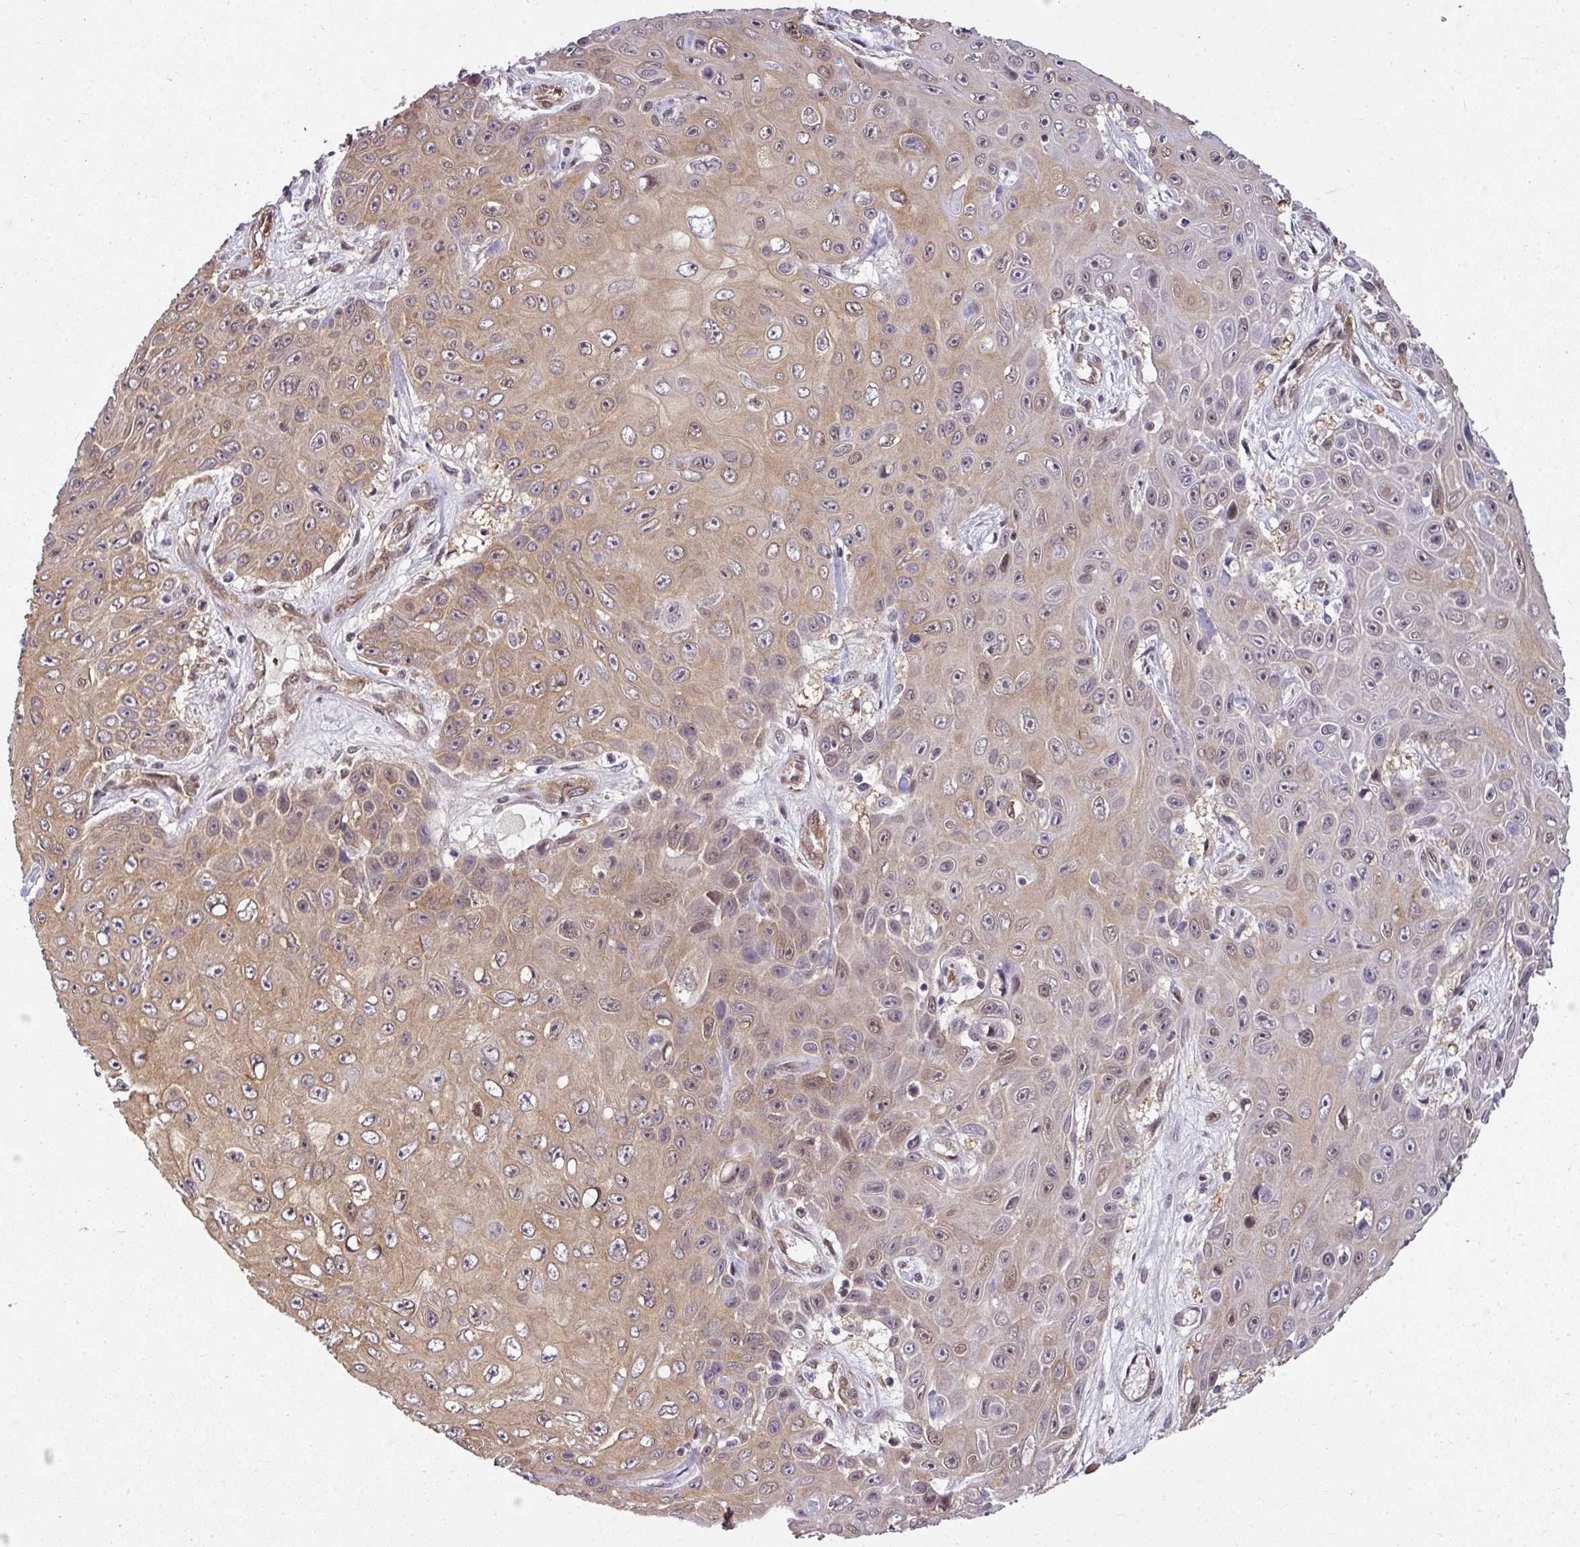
{"staining": {"intensity": "moderate", "quantity": "25%-75%", "location": "cytoplasmic/membranous"}, "tissue": "skin cancer", "cell_type": "Tumor cells", "image_type": "cancer", "snomed": [{"axis": "morphology", "description": "Squamous cell carcinoma, NOS"}, {"axis": "topography", "description": "Skin"}], "caption": "Skin cancer was stained to show a protein in brown. There is medium levels of moderate cytoplasmic/membranous staining in approximately 25%-75% of tumor cells.", "gene": "RBM4B", "patient": {"sex": "male", "age": 82}}